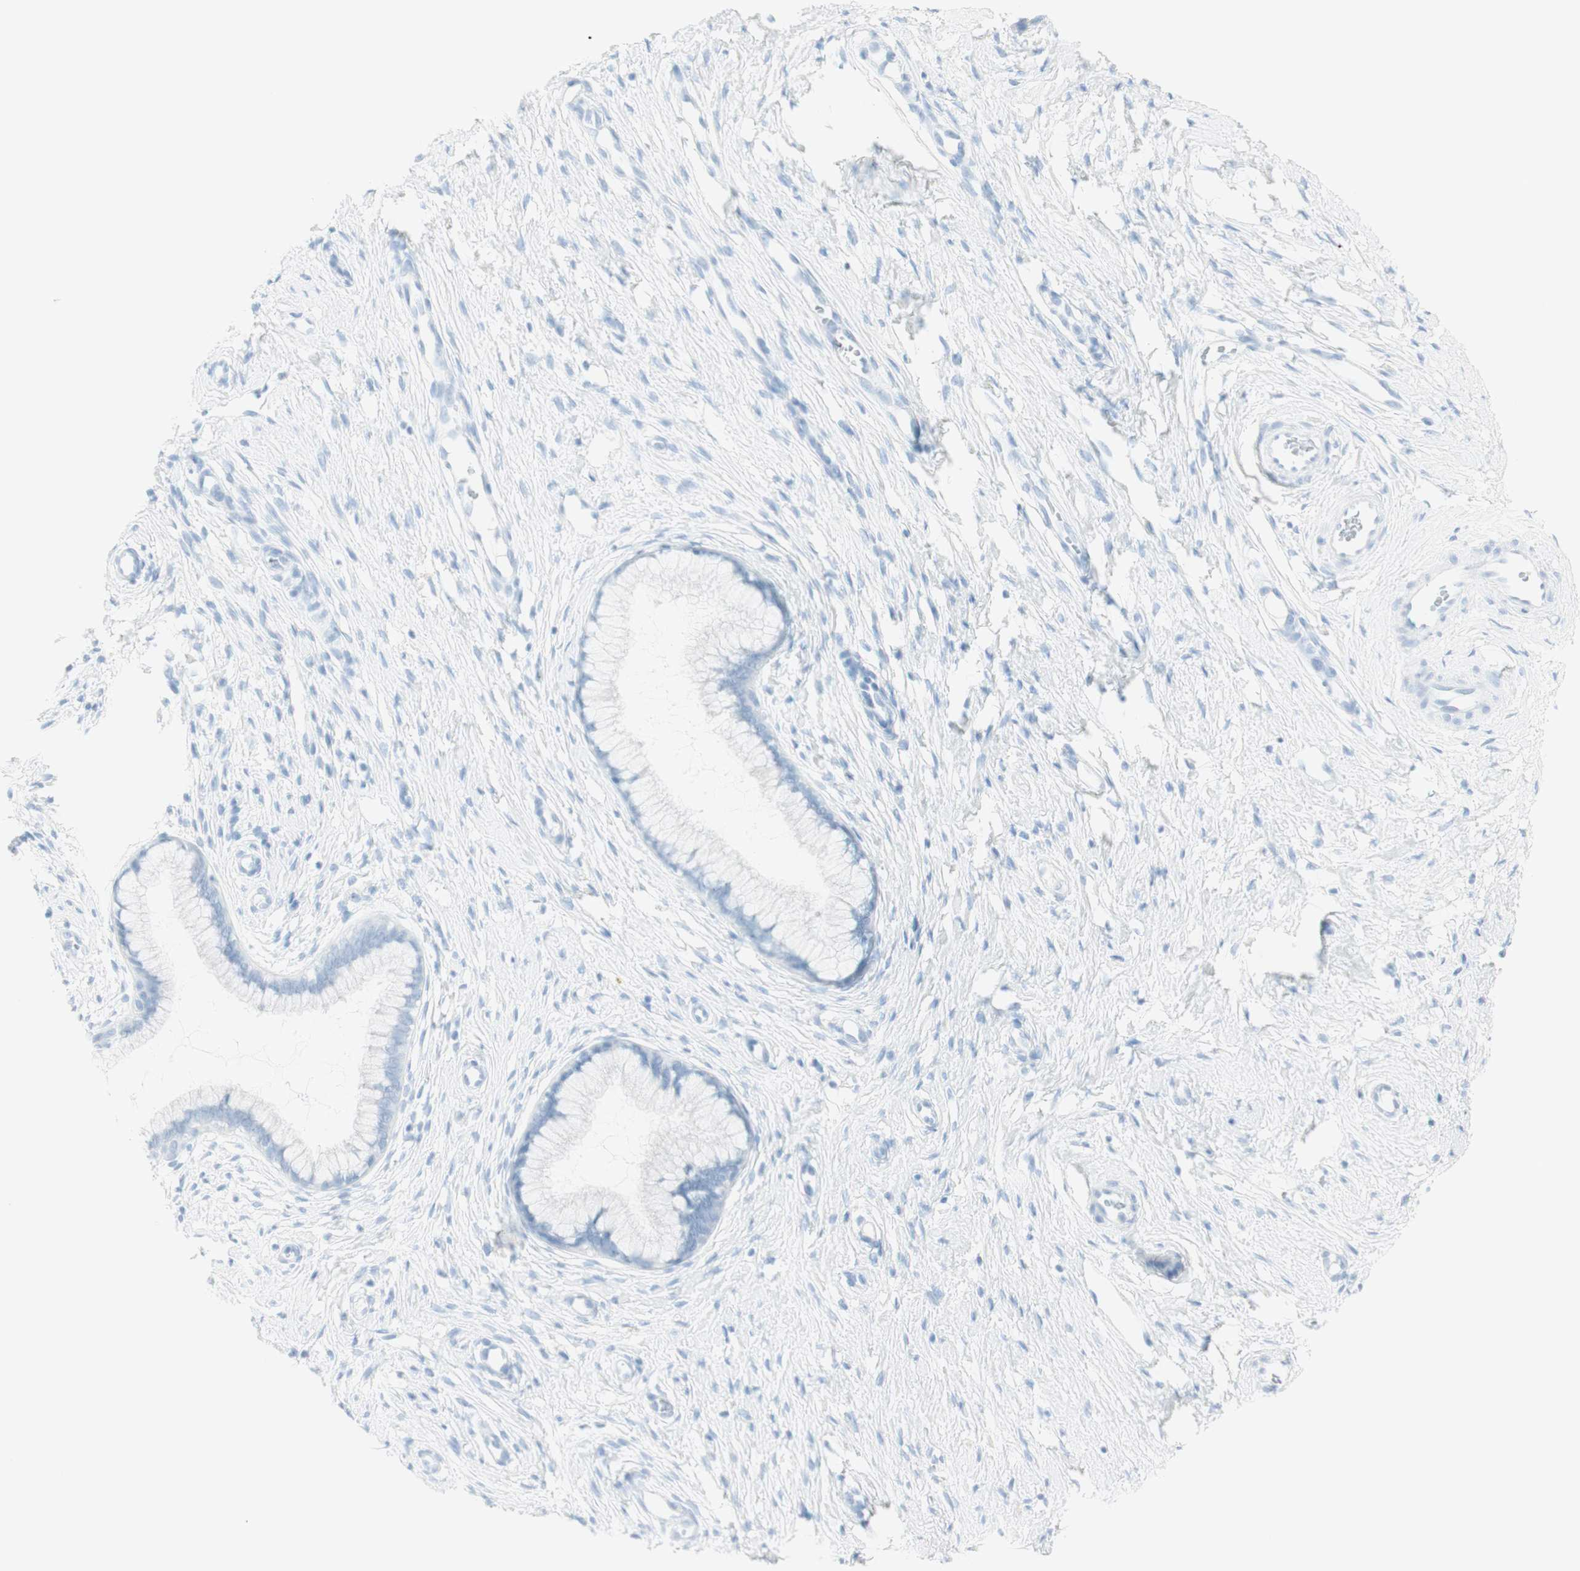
{"staining": {"intensity": "negative", "quantity": "none", "location": "none"}, "tissue": "cervix", "cell_type": "Glandular cells", "image_type": "normal", "snomed": [{"axis": "morphology", "description": "Normal tissue, NOS"}, {"axis": "topography", "description": "Cervix"}], "caption": "DAB immunohistochemical staining of unremarkable cervix demonstrates no significant staining in glandular cells.", "gene": "NAPSA", "patient": {"sex": "female", "age": 65}}